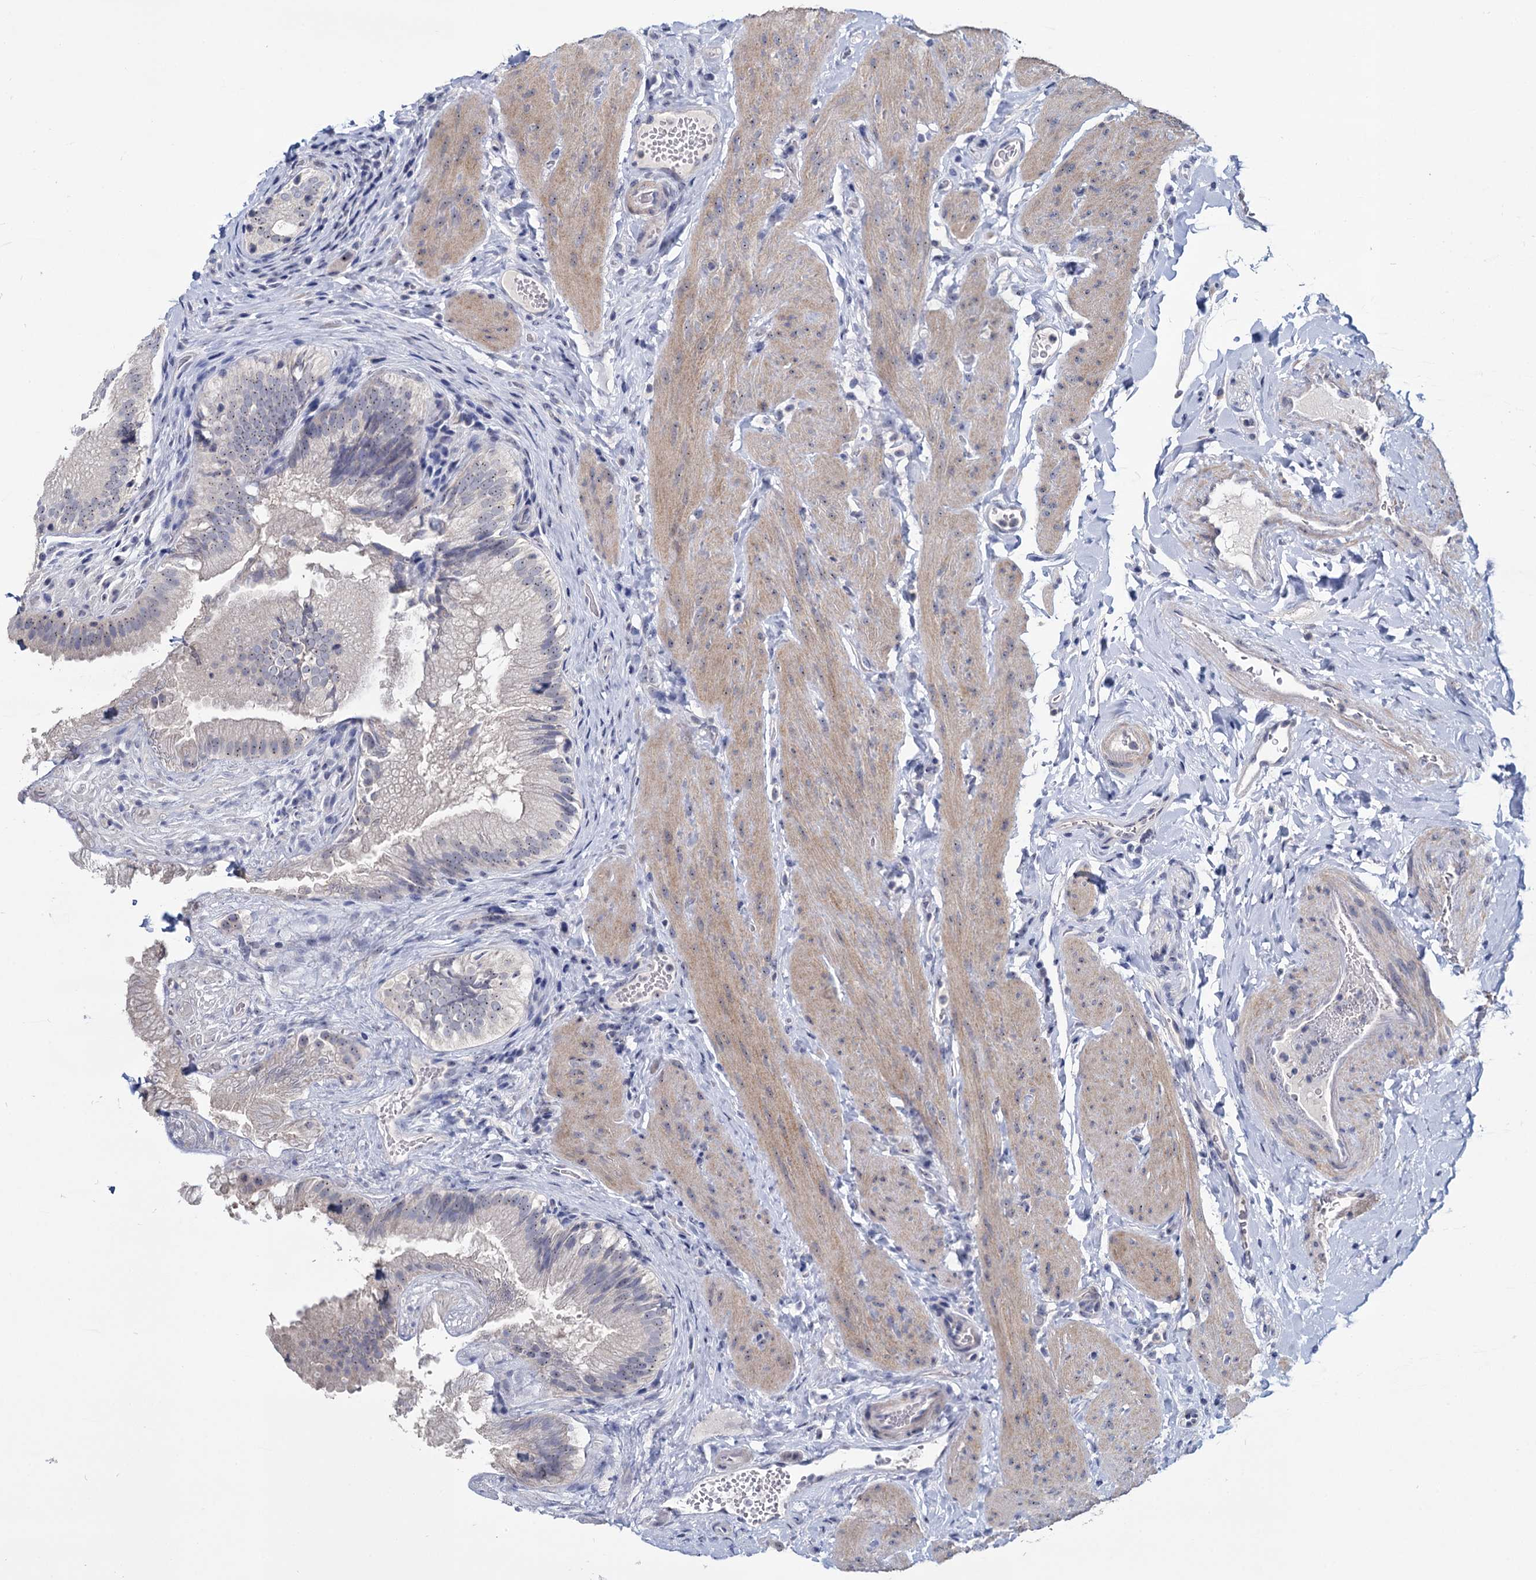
{"staining": {"intensity": "negative", "quantity": "none", "location": "none"}, "tissue": "gallbladder", "cell_type": "Glandular cells", "image_type": "normal", "snomed": [{"axis": "morphology", "description": "Normal tissue, NOS"}, {"axis": "topography", "description": "Gallbladder"}], "caption": "Immunohistochemical staining of unremarkable gallbladder exhibits no significant expression in glandular cells.", "gene": "SFN", "patient": {"sex": "female", "age": 30}}